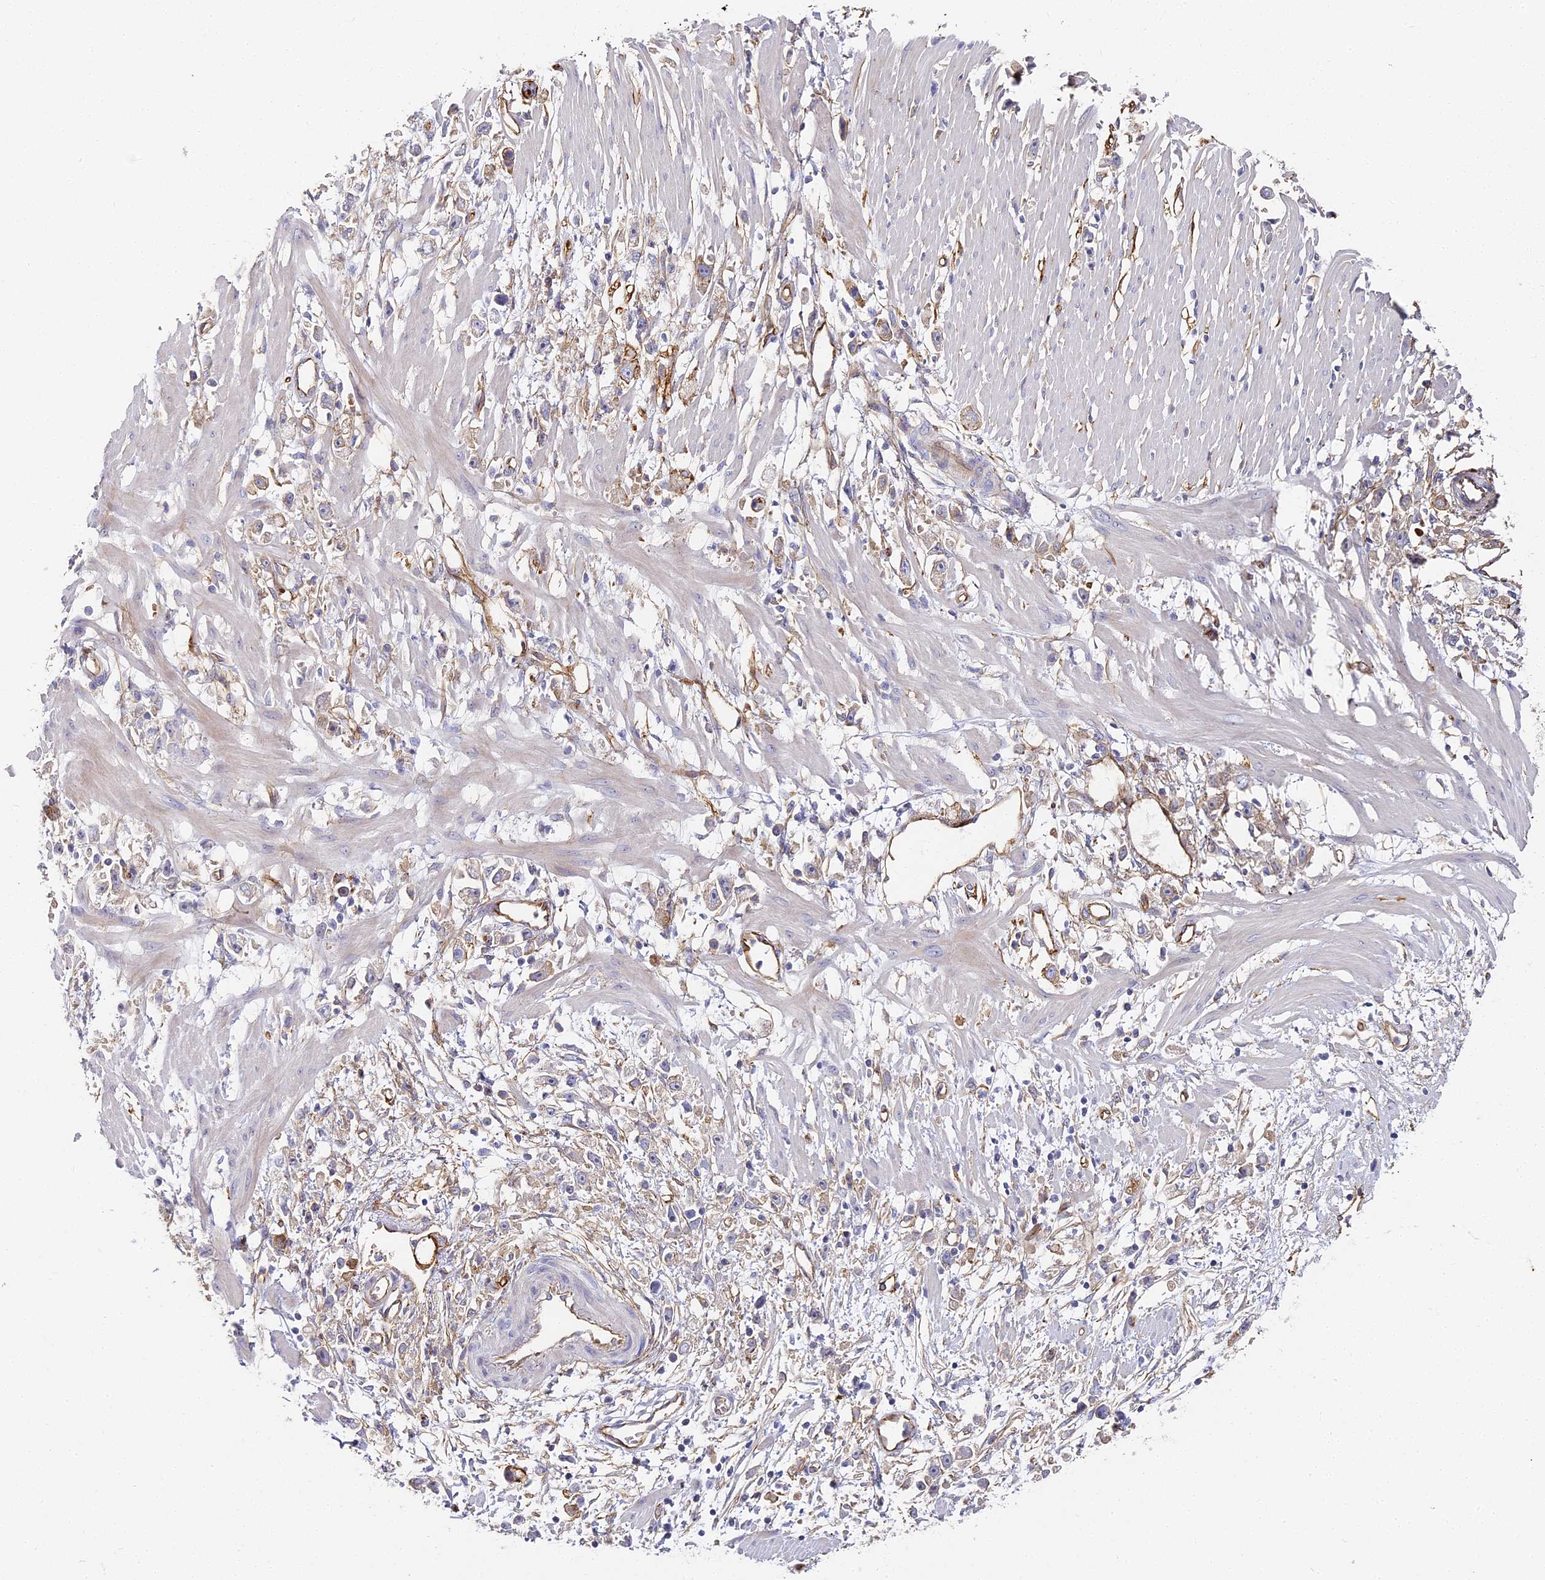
{"staining": {"intensity": "negative", "quantity": "none", "location": "none"}, "tissue": "stomach cancer", "cell_type": "Tumor cells", "image_type": "cancer", "snomed": [{"axis": "morphology", "description": "Adenocarcinoma, NOS"}, {"axis": "topography", "description": "Stomach"}], "caption": "Micrograph shows no protein staining in tumor cells of stomach adenocarcinoma tissue.", "gene": "CCDC30", "patient": {"sex": "female", "age": 59}}